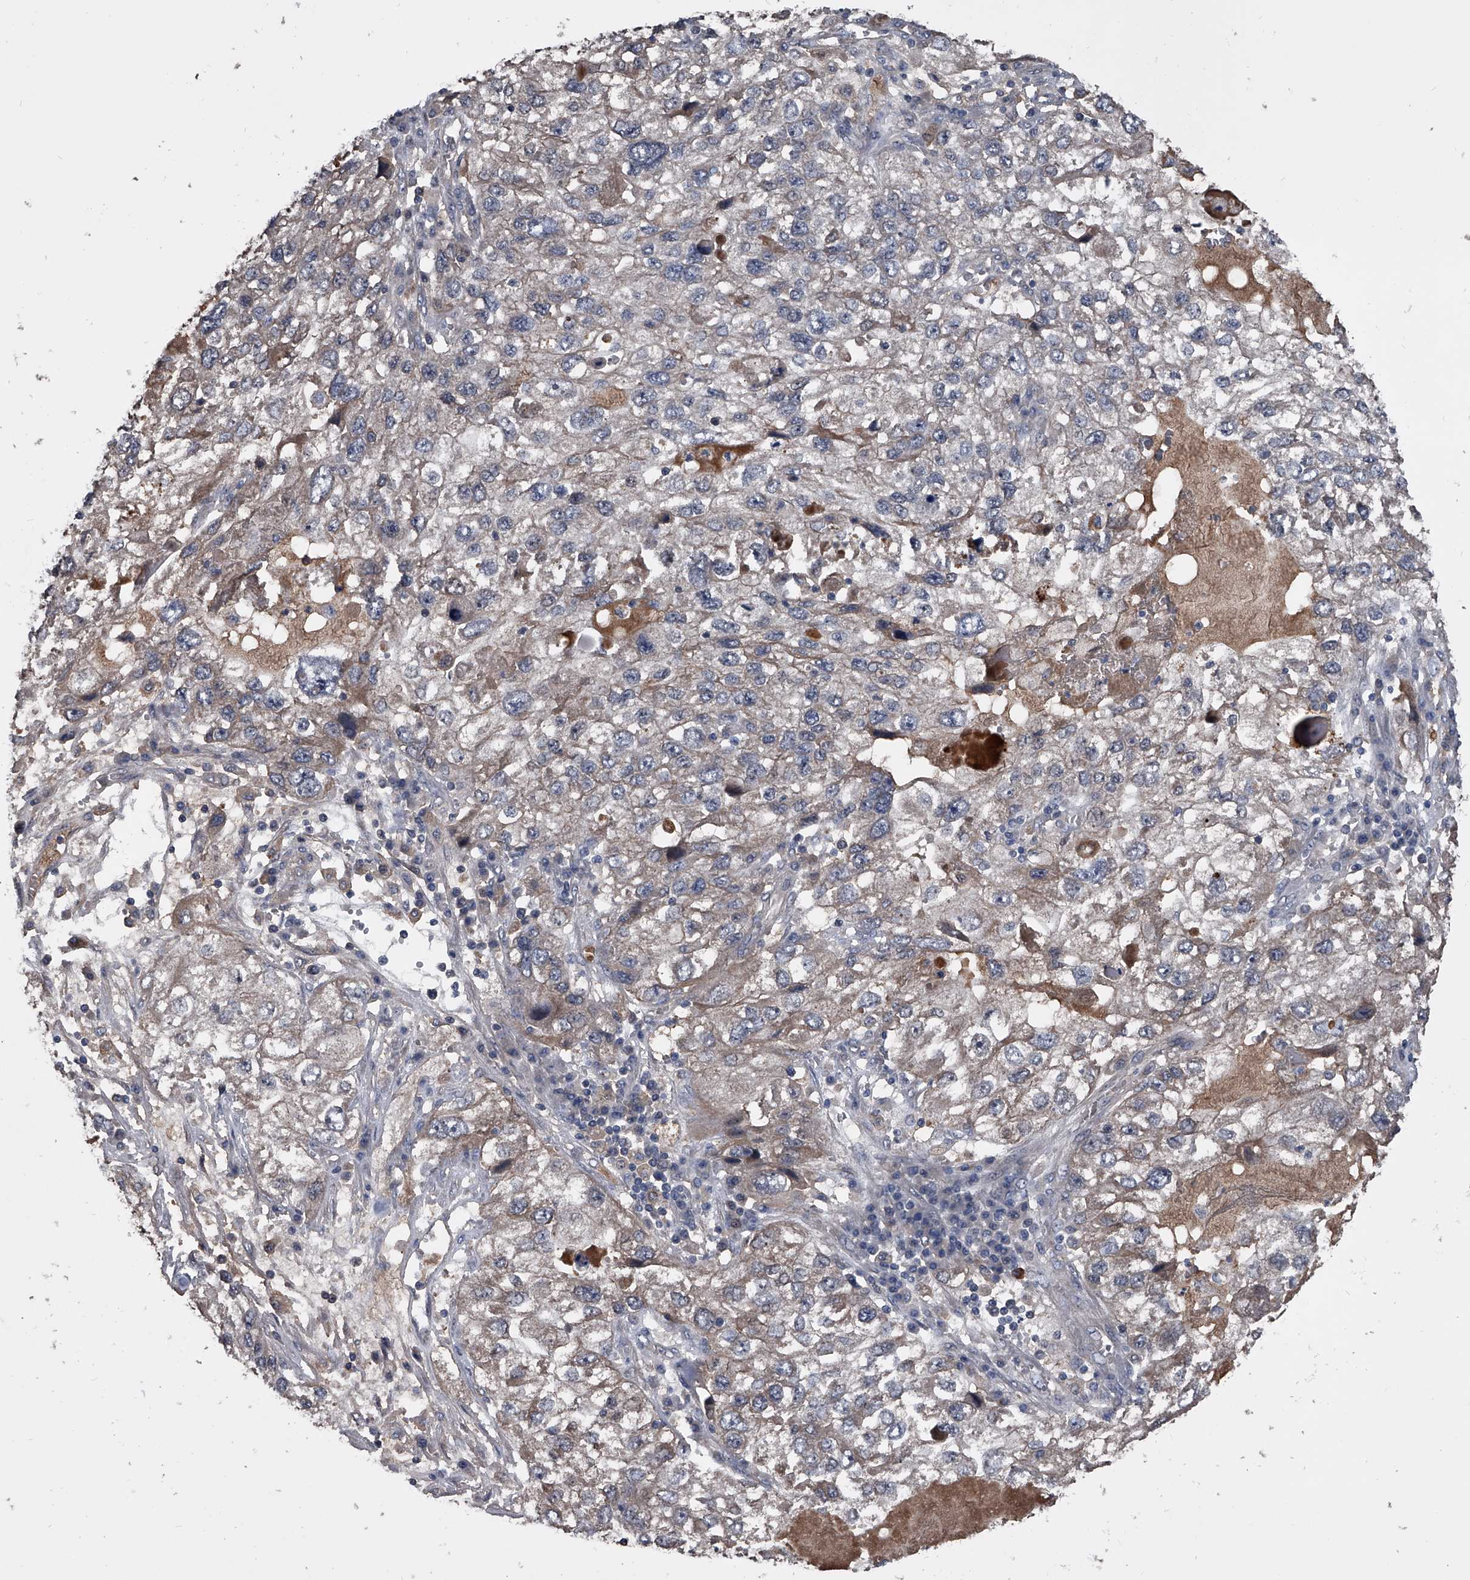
{"staining": {"intensity": "weak", "quantity": "25%-75%", "location": "cytoplasmic/membranous"}, "tissue": "endometrial cancer", "cell_type": "Tumor cells", "image_type": "cancer", "snomed": [{"axis": "morphology", "description": "Adenocarcinoma, NOS"}, {"axis": "topography", "description": "Endometrium"}], "caption": "Endometrial adenocarcinoma stained with DAB IHC displays low levels of weak cytoplasmic/membranous positivity in approximately 25%-75% of tumor cells. Using DAB (brown) and hematoxylin (blue) stains, captured at high magnification using brightfield microscopy.", "gene": "KIF13A", "patient": {"sex": "female", "age": 49}}